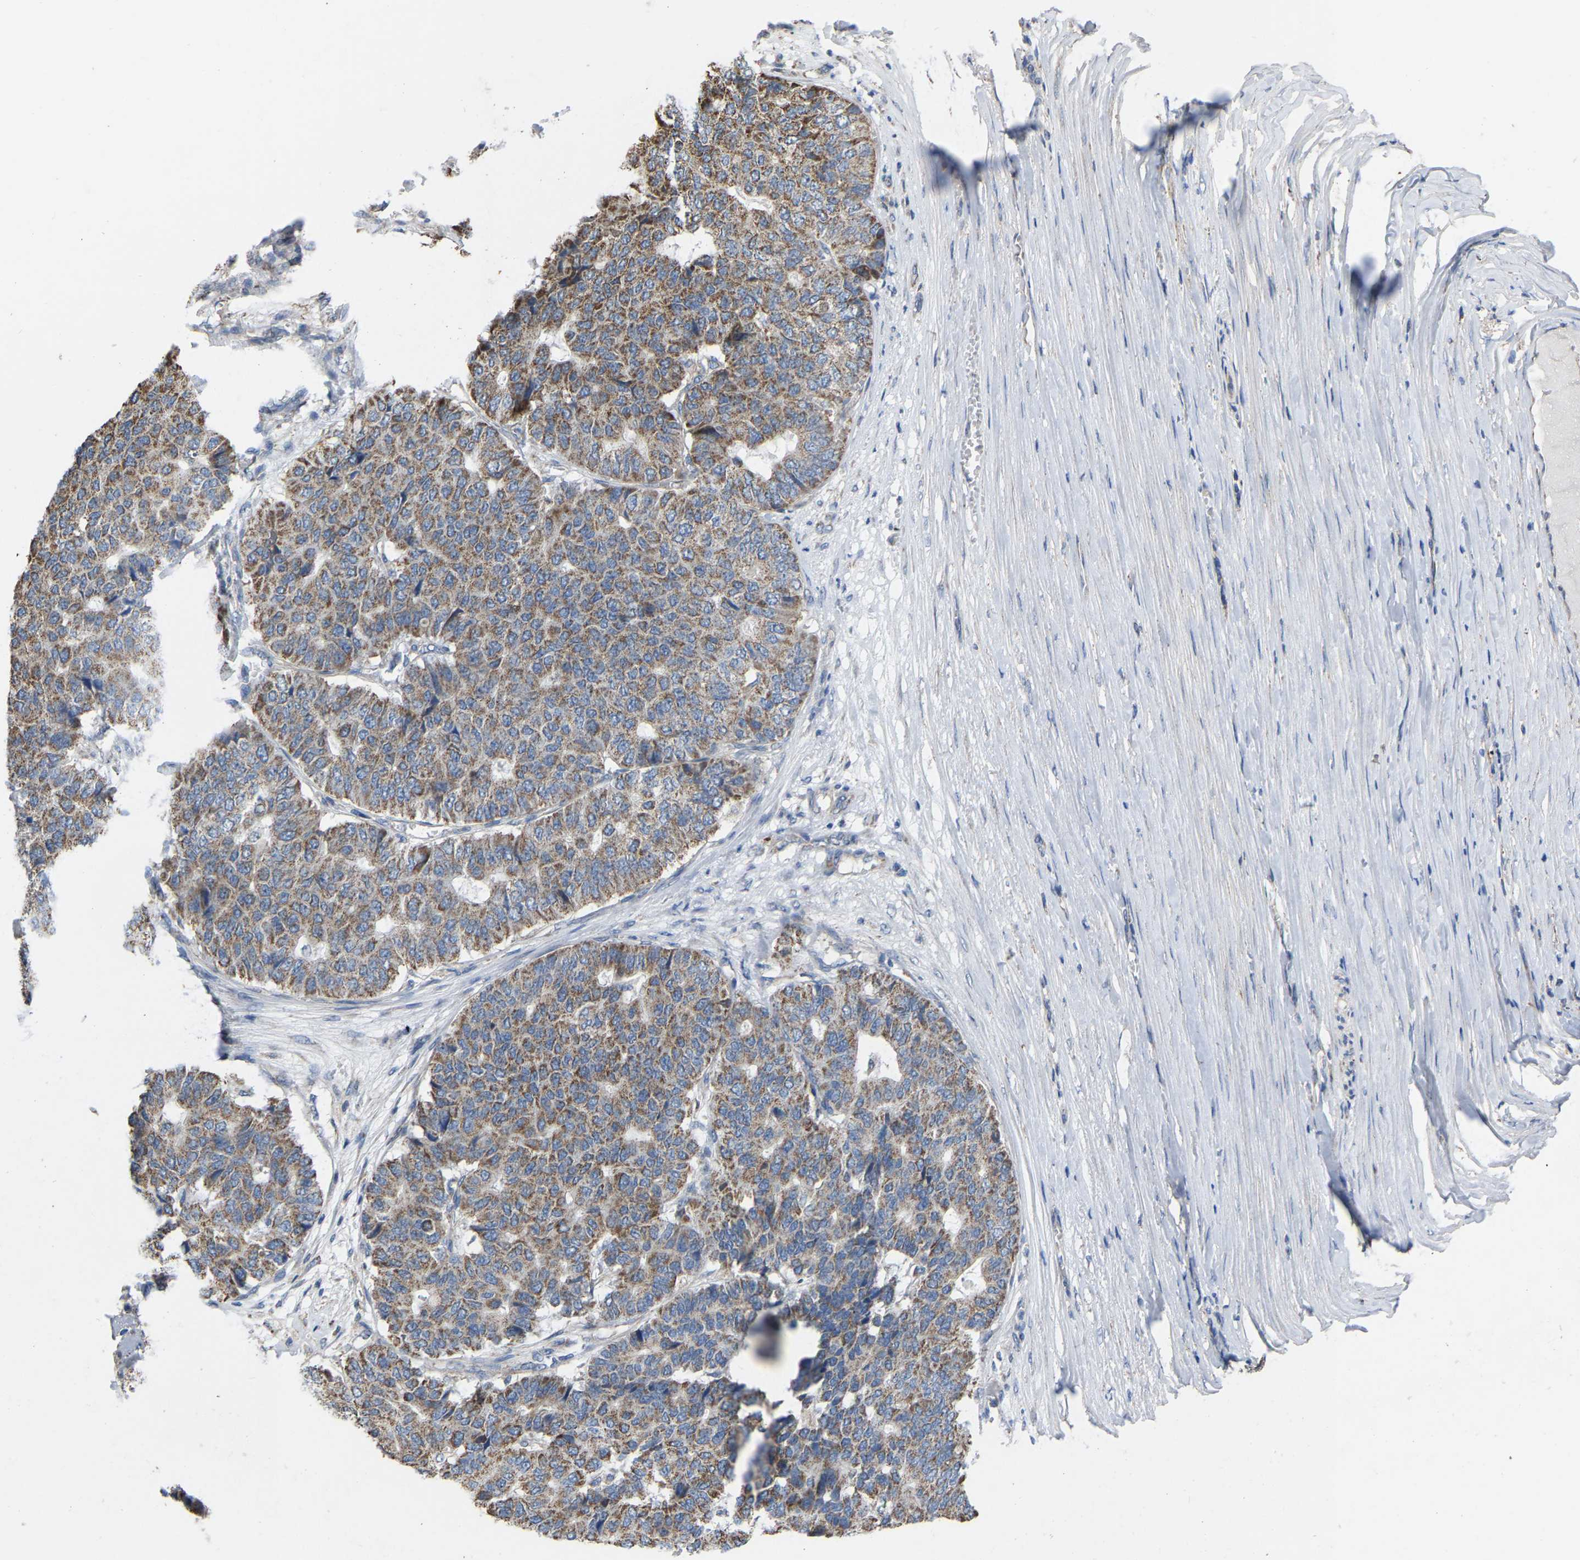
{"staining": {"intensity": "moderate", "quantity": ">75%", "location": "cytoplasmic/membranous"}, "tissue": "pancreatic cancer", "cell_type": "Tumor cells", "image_type": "cancer", "snomed": [{"axis": "morphology", "description": "Adenocarcinoma, NOS"}, {"axis": "topography", "description": "Pancreas"}], "caption": "Immunohistochemical staining of human adenocarcinoma (pancreatic) displays moderate cytoplasmic/membranous protein staining in approximately >75% of tumor cells.", "gene": "BCL10", "patient": {"sex": "male", "age": 50}}